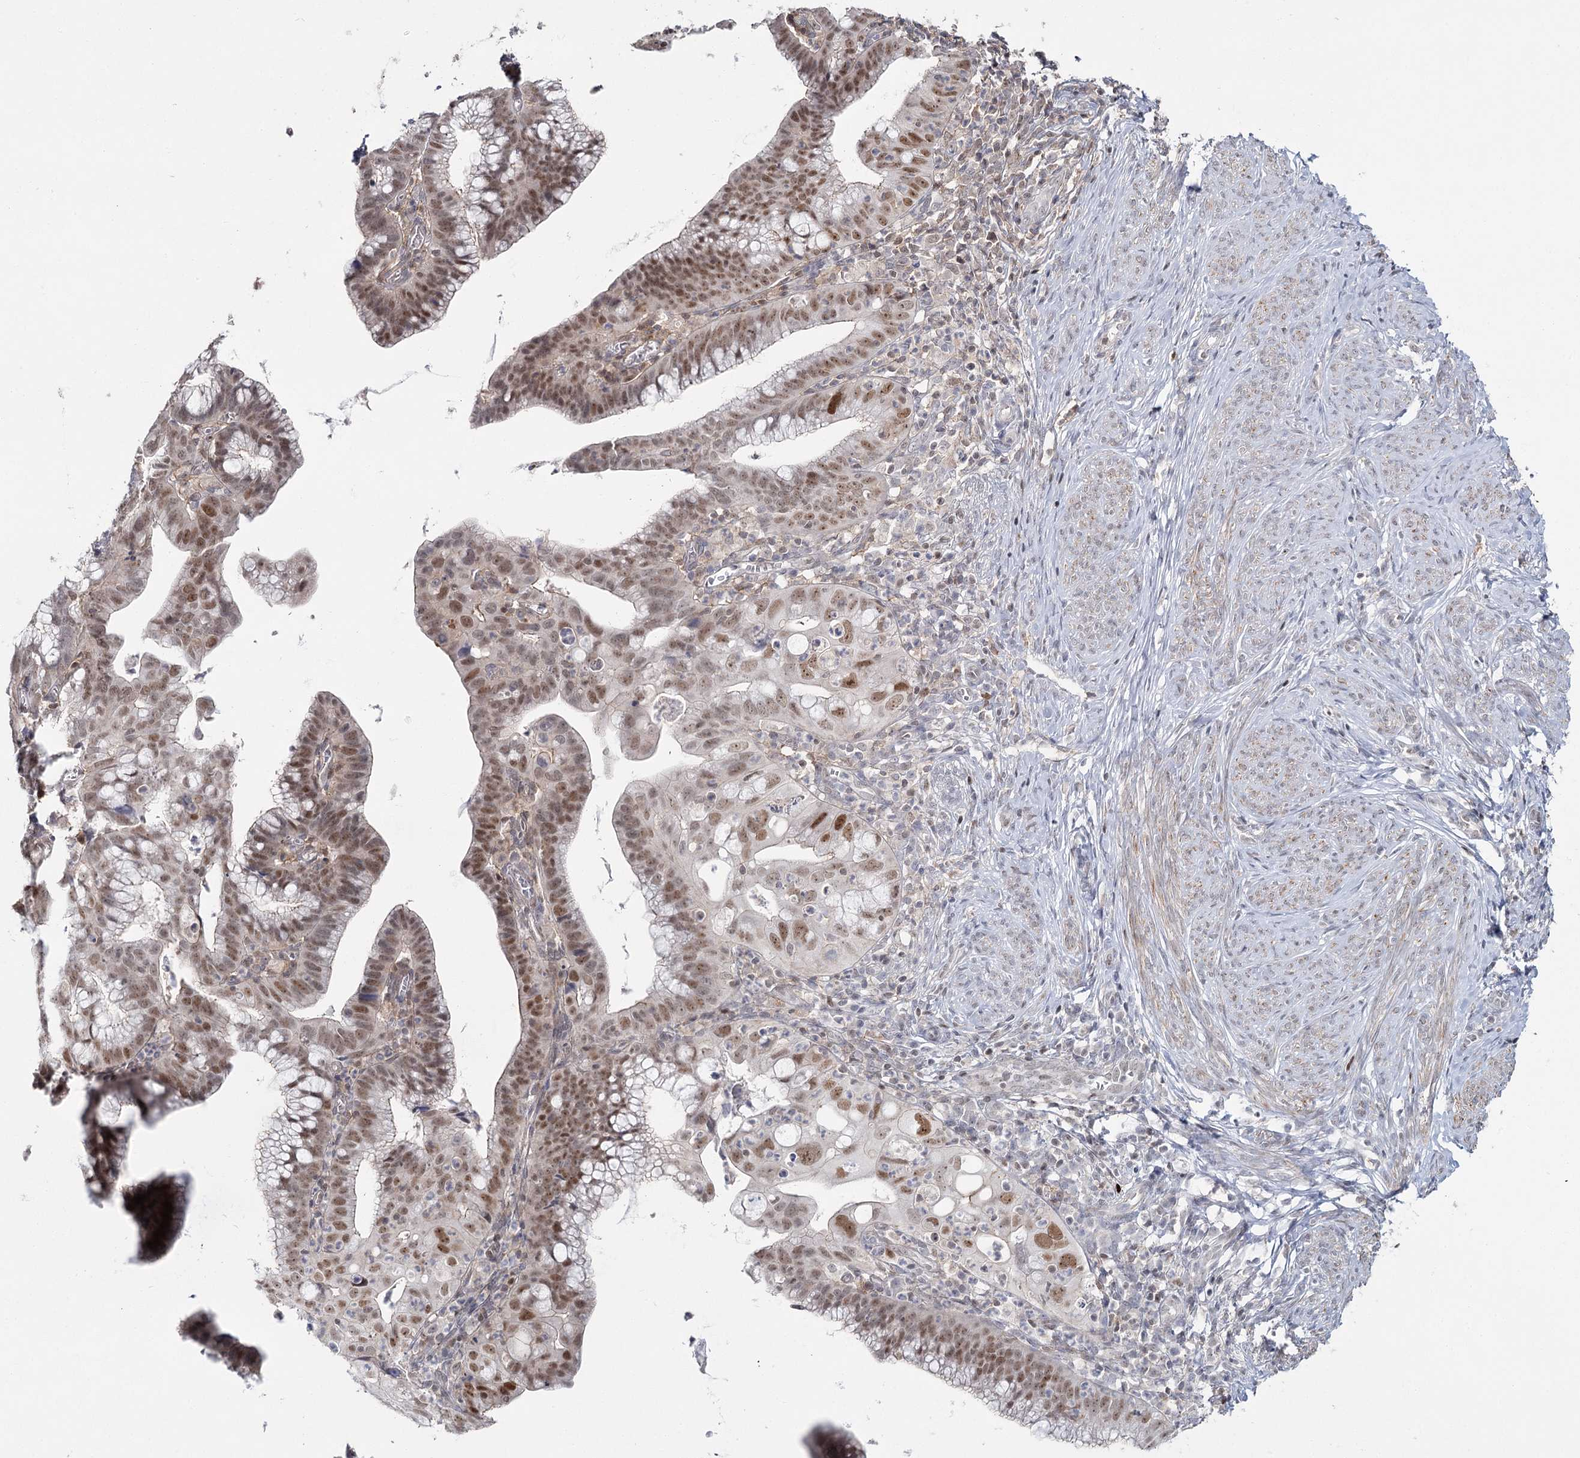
{"staining": {"intensity": "moderate", "quantity": ">75%", "location": "nuclear"}, "tissue": "cervical cancer", "cell_type": "Tumor cells", "image_type": "cancer", "snomed": [{"axis": "morphology", "description": "Adenocarcinoma, NOS"}, {"axis": "topography", "description": "Cervix"}], "caption": "Moderate nuclear protein positivity is present in approximately >75% of tumor cells in adenocarcinoma (cervical).", "gene": "ZC3H8", "patient": {"sex": "female", "age": 36}}